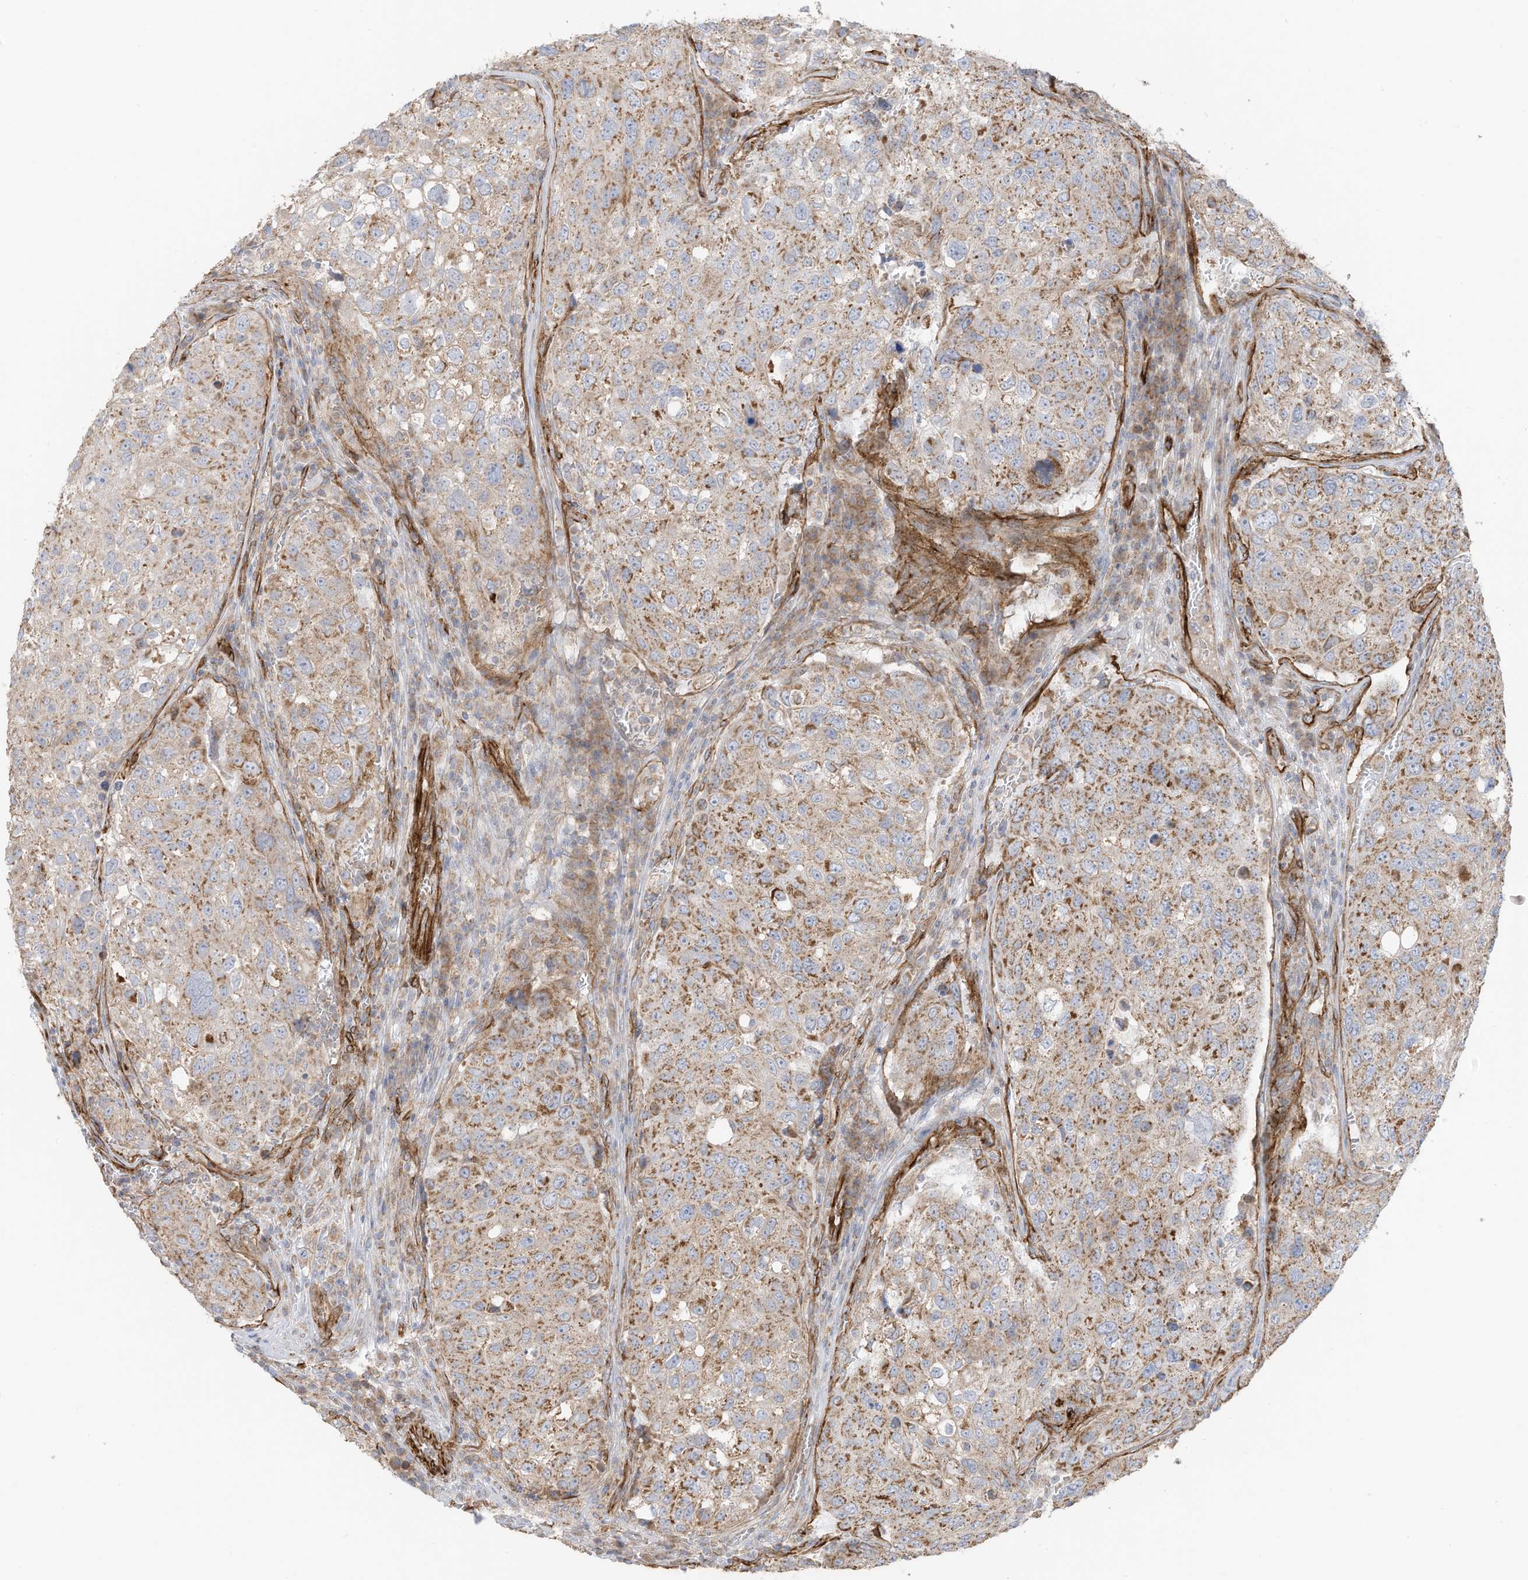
{"staining": {"intensity": "moderate", "quantity": "25%-75%", "location": "cytoplasmic/membranous"}, "tissue": "urothelial cancer", "cell_type": "Tumor cells", "image_type": "cancer", "snomed": [{"axis": "morphology", "description": "Urothelial carcinoma, High grade"}, {"axis": "topography", "description": "Lymph node"}, {"axis": "topography", "description": "Urinary bladder"}], "caption": "The photomicrograph shows staining of high-grade urothelial carcinoma, revealing moderate cytoplasmic/membranous protein expression (brown color) within tumor cells.", "gene": "ABCB7", "patient": {"sex": "male", "age": 51}}